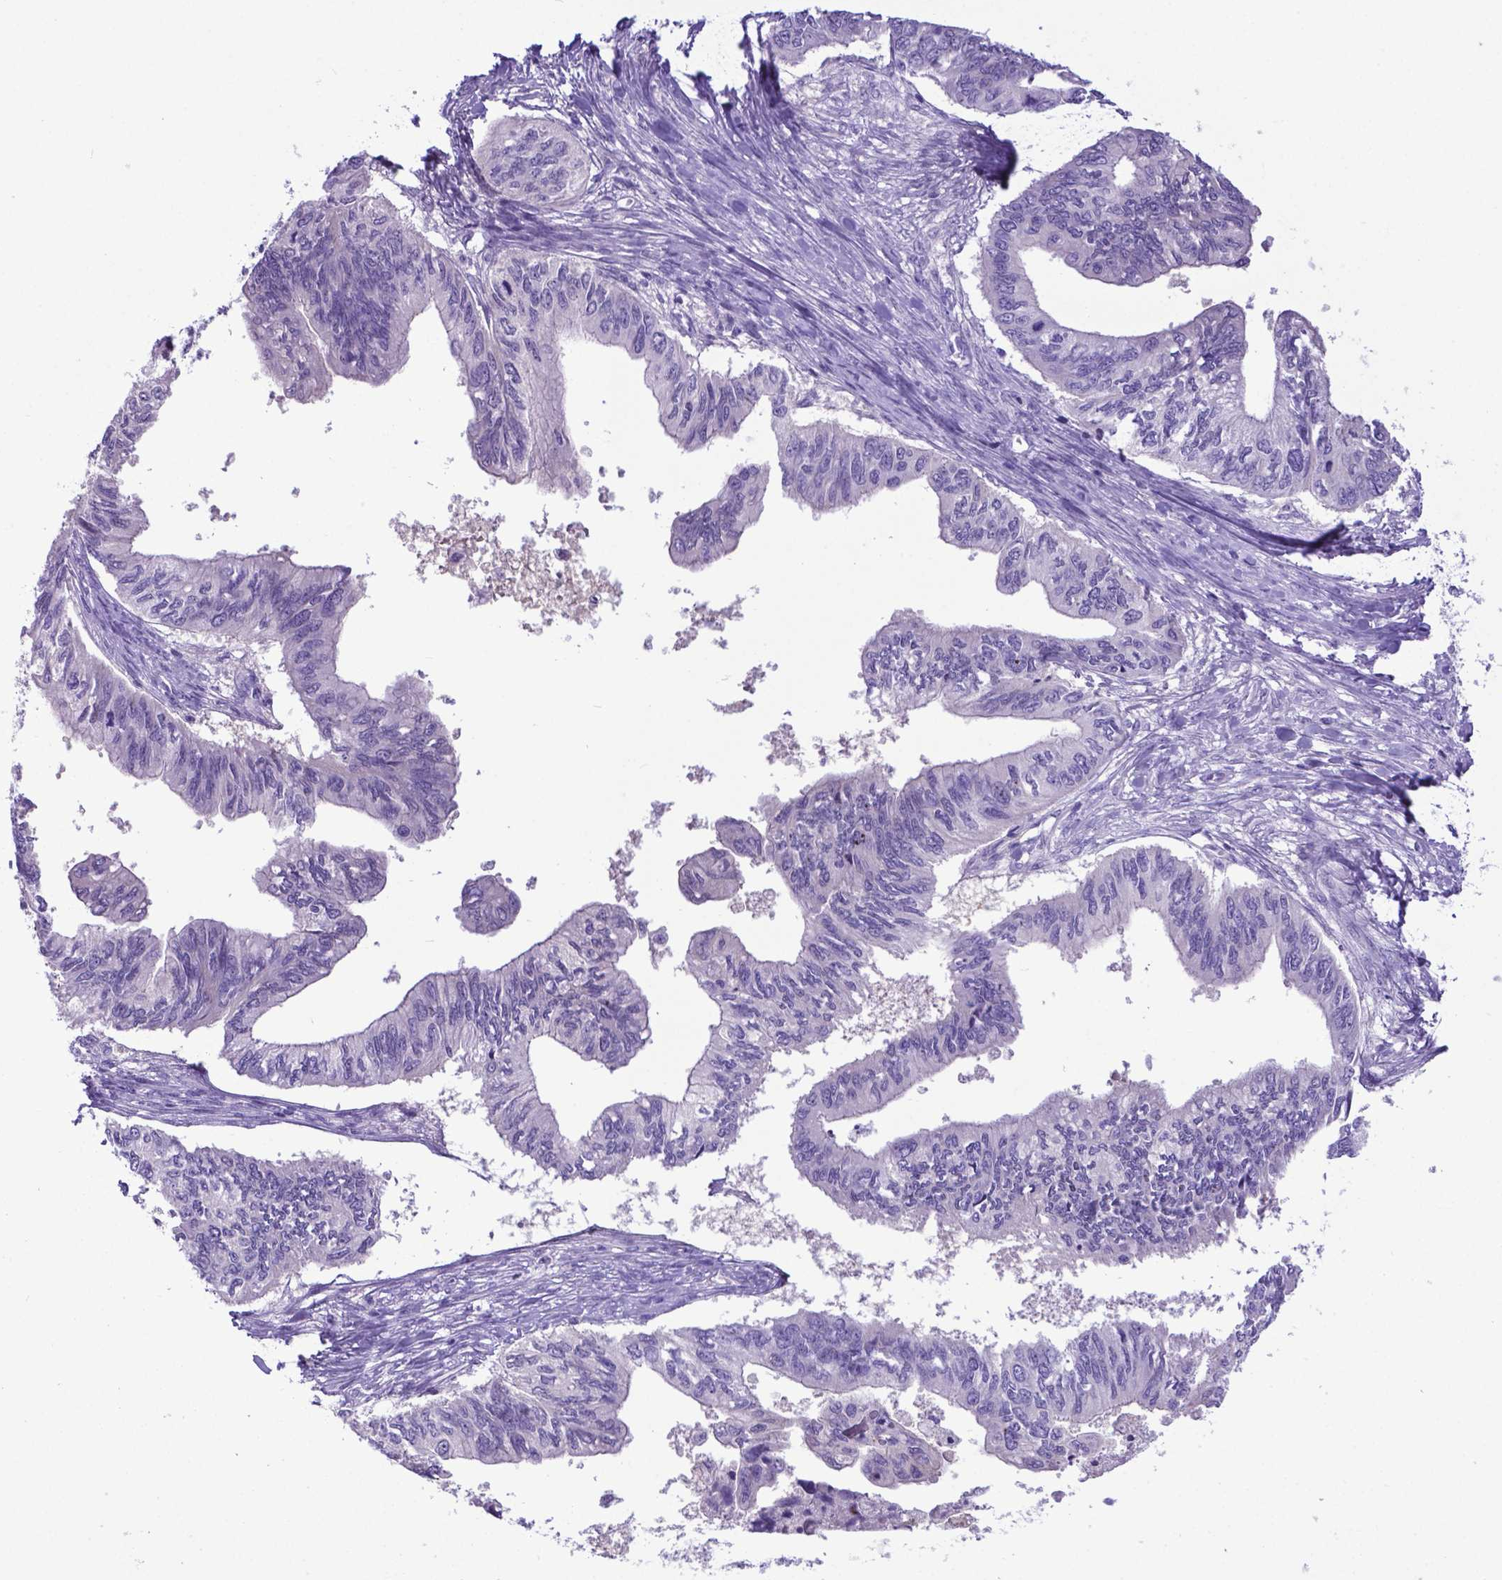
{"staining": {"intensity": "negative", "quantity": "none", "location": "none"}, "tissue": "ovarian cancer", "cell_type": "Tumor cells", "image_type": "cancer", "snomed": [{"axis": "morphology", "description": "Cystadenocarcinoma, mucinous, NOS"}, {"axis": "topography", "description": "Ovary"}], "caption": "Ovarian cancer (mucinous cystadenocarcinoma) stained for a protein using immunohistochemistry (IHC) demonstrates no positivity tumor cells.", "gene": "ADRA2B", "patient": {"sex": "female", "age": 76}}